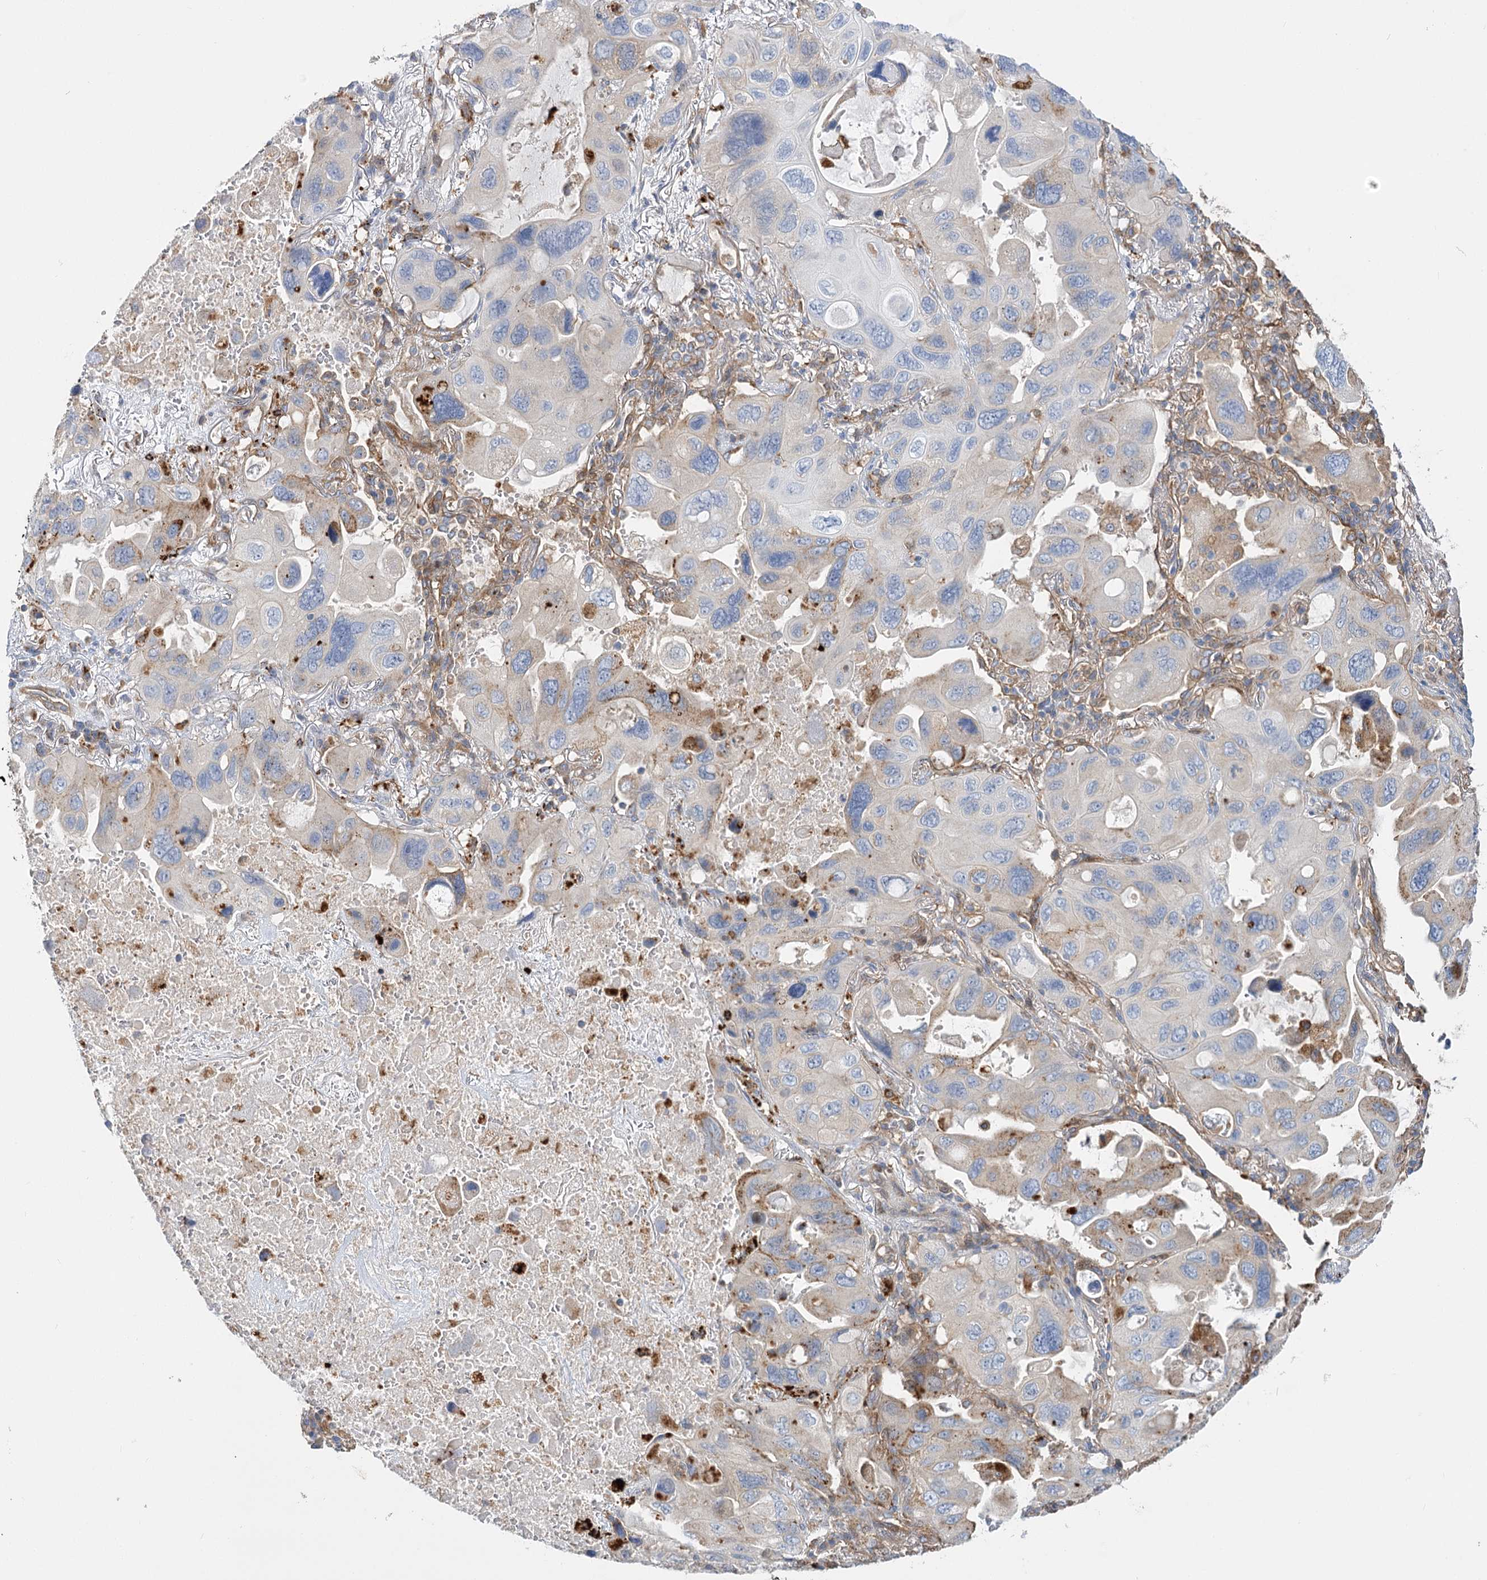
{"staining": {"intensity": "negative", "quantity": "none", "location": "none"}, "tissue": "lung cancer", "cell_type": "Tumor cells", "image_type": "cancer", "snomed": [{"axis": "morphology", "description": "Squamous cell carcinoma, NOS"}, {"axis": "topography", "description": "Lung"}], "caption": "IHC of squamous cell carcinoma (lung) exhibits no positivity in tumor cells.", "gene": "GUSB", "patient": {"sex": "female", "age": 73}}